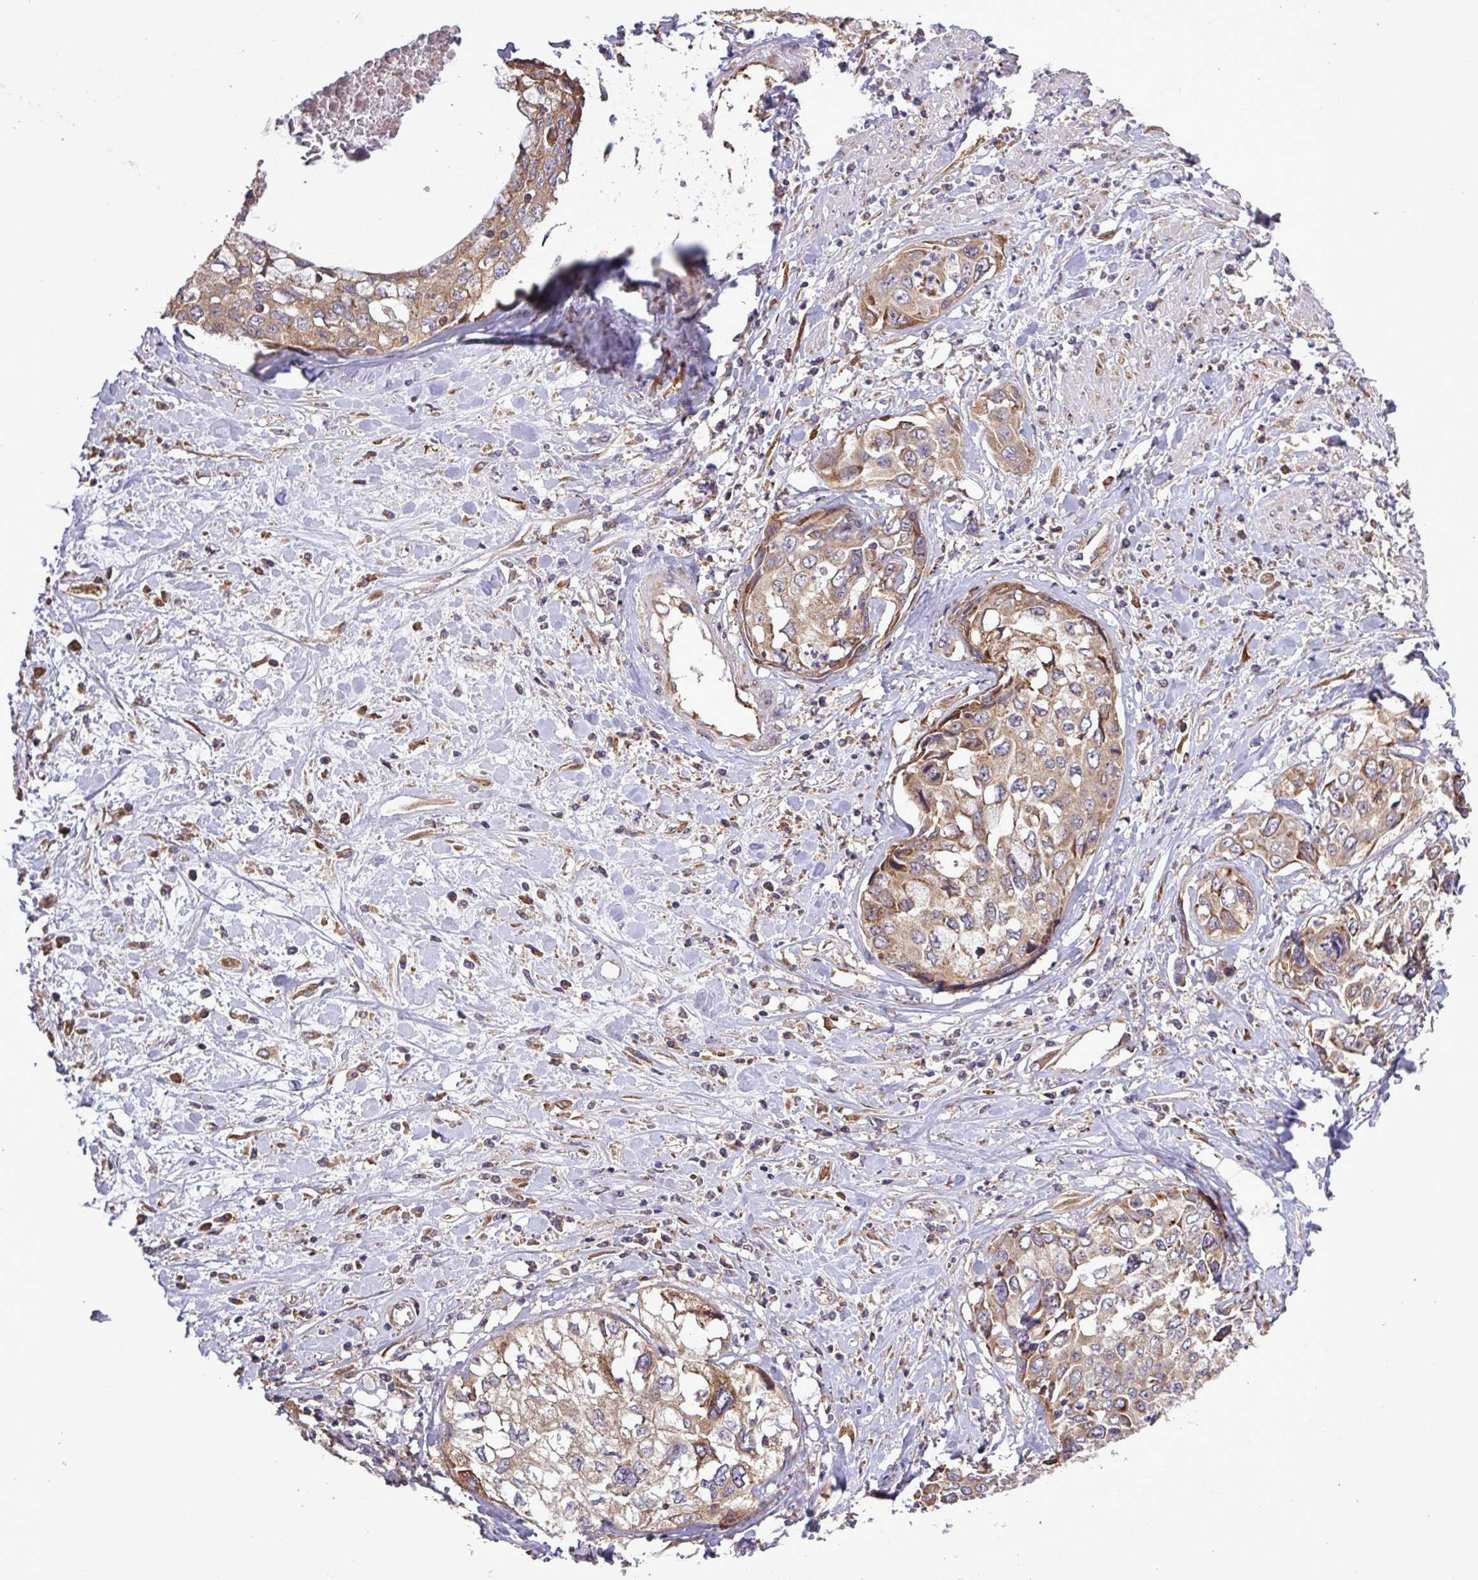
{"staining": {"intensity": "weak", "quantity": ">75%", "location": "cytoplasmic/membranous"}, "tissue": "cervical cancer", "cell_type": "Tumor cells", "image_type": "cancer", "snomed": [{"axis": "morphology", "description": "Squamous cell carcinoma, NOS"}, {"axis": "topography", "description": "Cervix"}], "caption": "IHC of human cervical cancer shows low levels of weak cytoplasmic/membranous positivity in about >75% of tumor cells.", "gene": "MEGF6", "patient": {"sex": "female", "age": 31}}